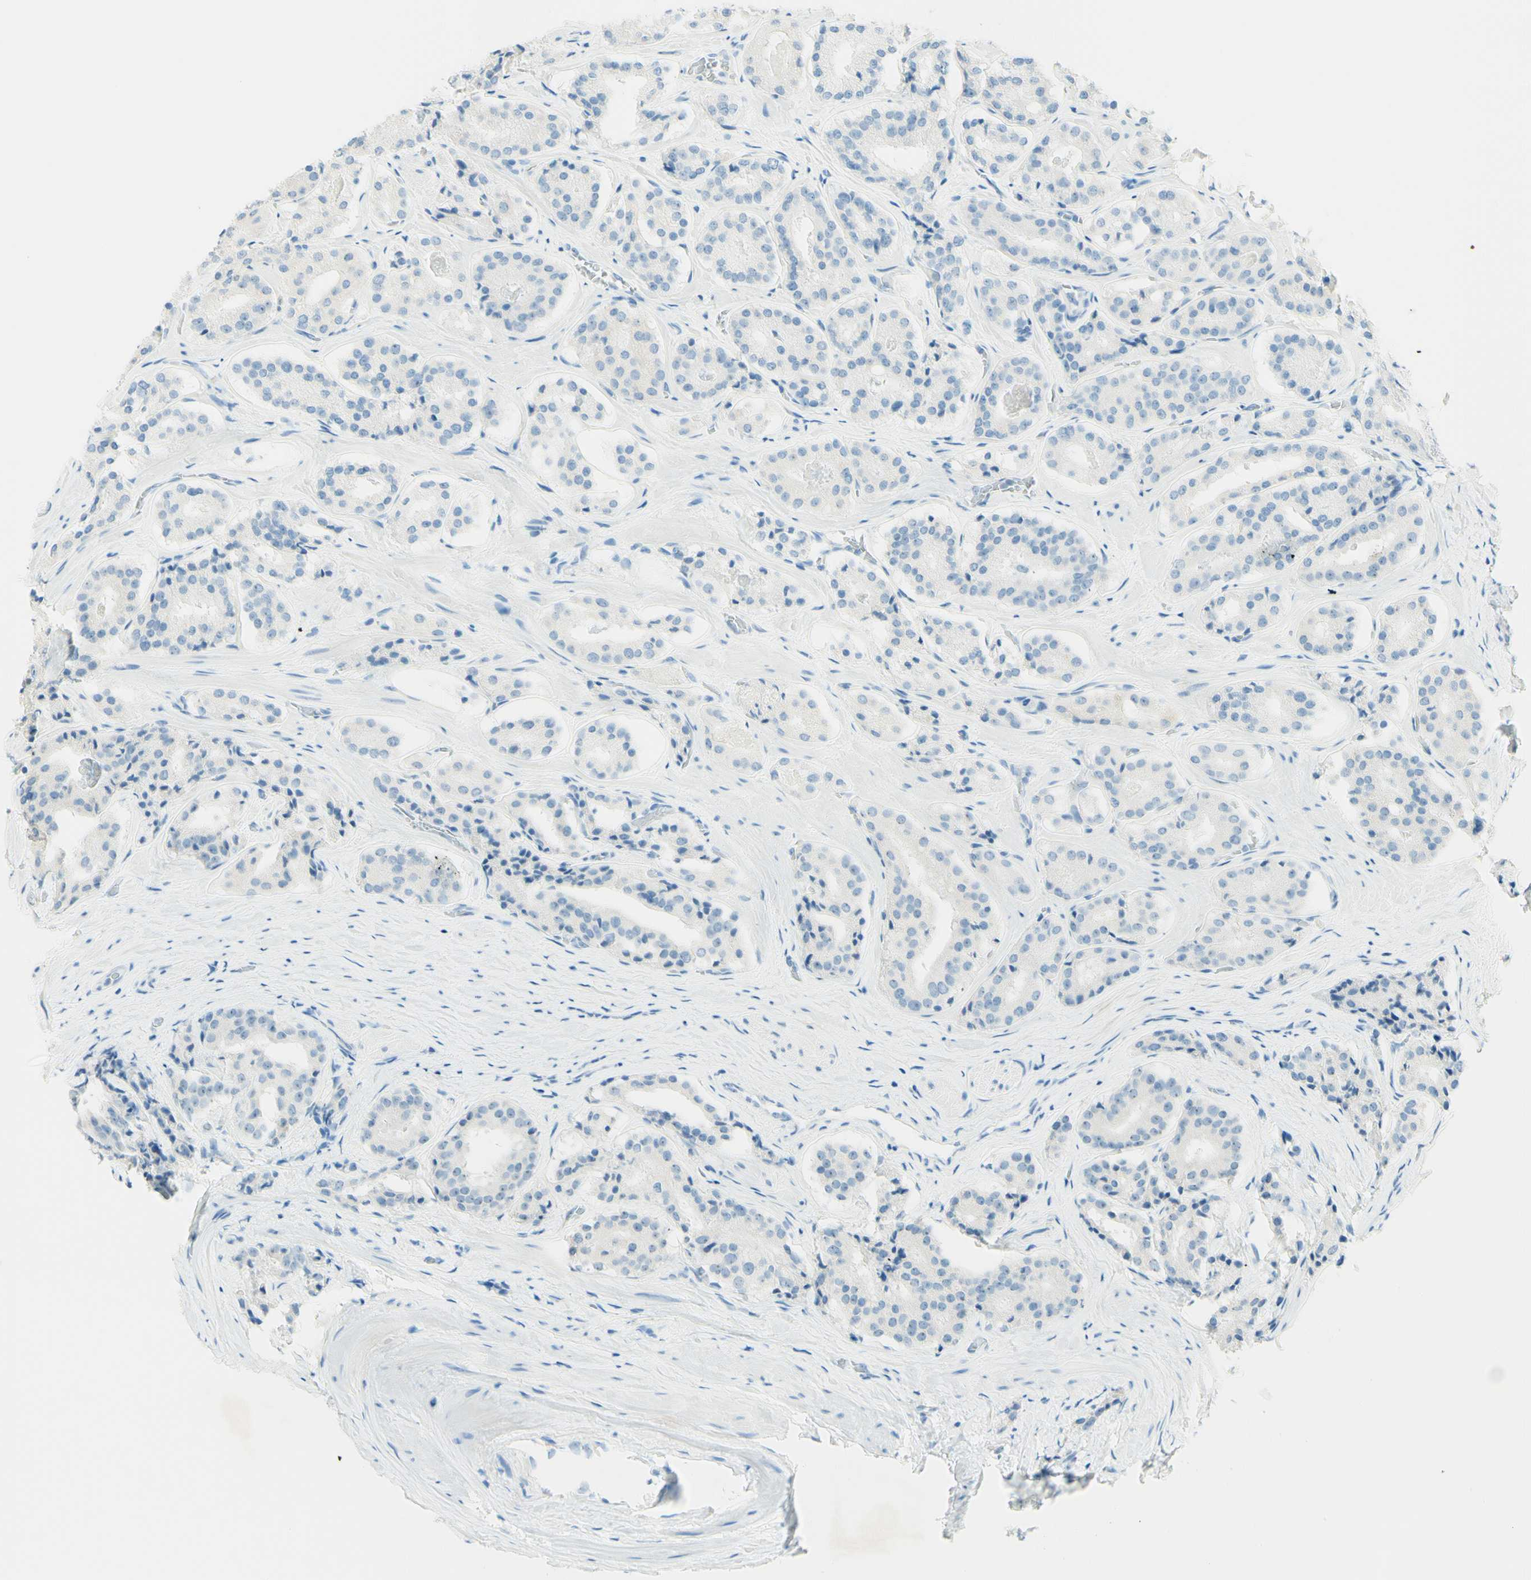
{"staining": {"intensity": "negative", "quantity": "none", "location": "none"}, "tissue": "prostate cancer", "cell_type": "Tumor cells", "image_type": "cancer", "snomed": [{"axis": "morphology", "description": "Adenocarcinoma, High grade"}, {"axis": "topography", "description": "Prostate"}], "caption": "This is an immunohistochemistry (IHC) histopathology image of human prostate cancer (high-grade adenocarcinoma). There is no expression in tumor cells.", "gene": "FMR1NB", "patient": {"sex": "male", "age": 60}}